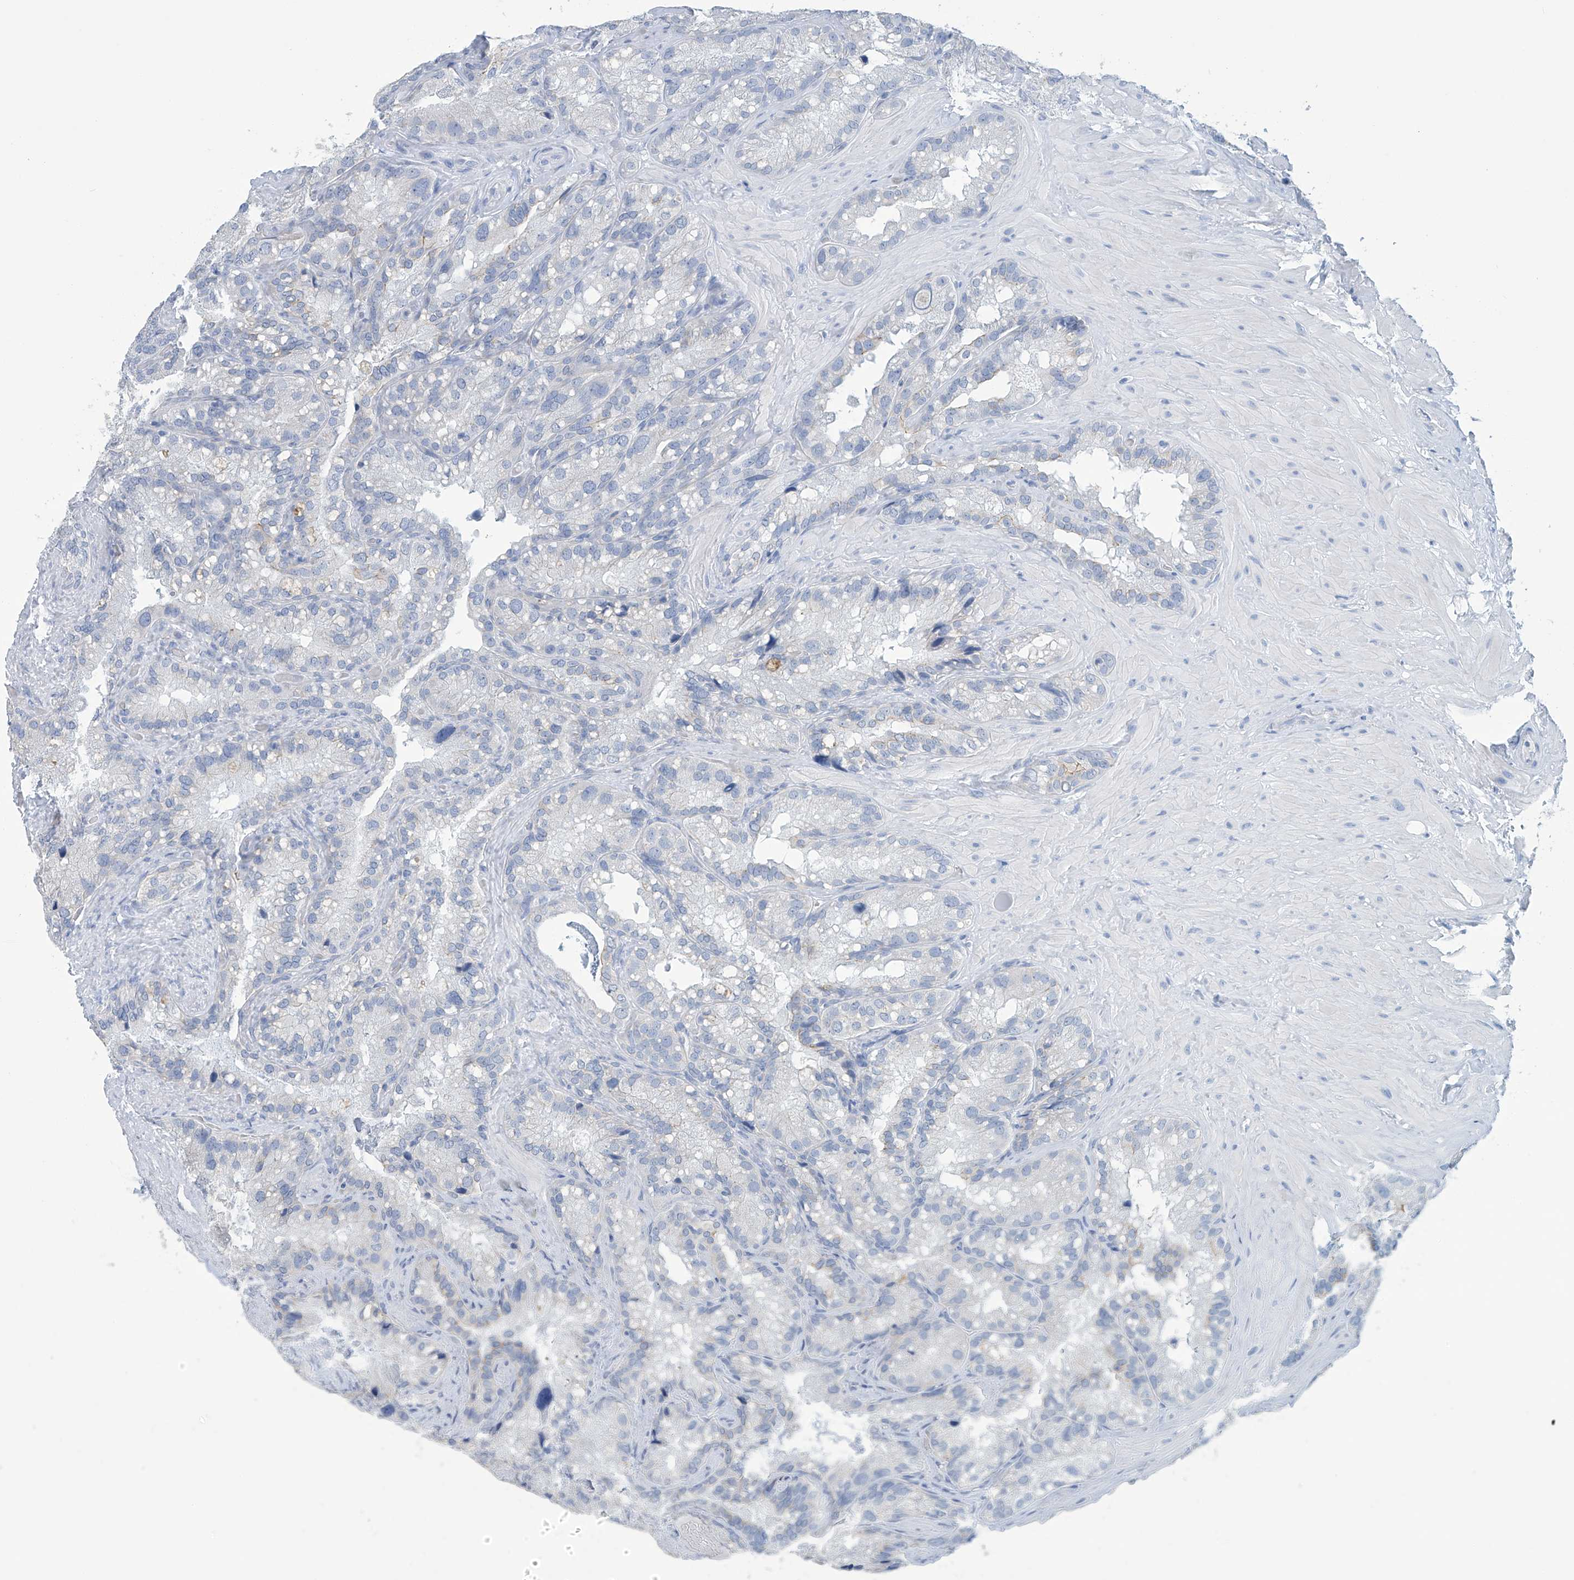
{"staining": {"intensity": "negative", "quantity": "none", "location": "none"}, "tissue": "seminal vesicle", "cell_type": "Glandular cells", "image_type": "normal", "snomed": [{"axis": "morphology", "description": "Normal tissue, NOS"}, {"axis": "topography", "description": "Prostate"}, {"axis": "topography", "description": "Seminal veicle"}], "caption": "This is an immunohistochemistry (IHC) histopathology image of benign human seminal vesicle. There is no positivity in glandular cells.", "gene": "DSP", "patient": {"sex": "male", "age": 68}}